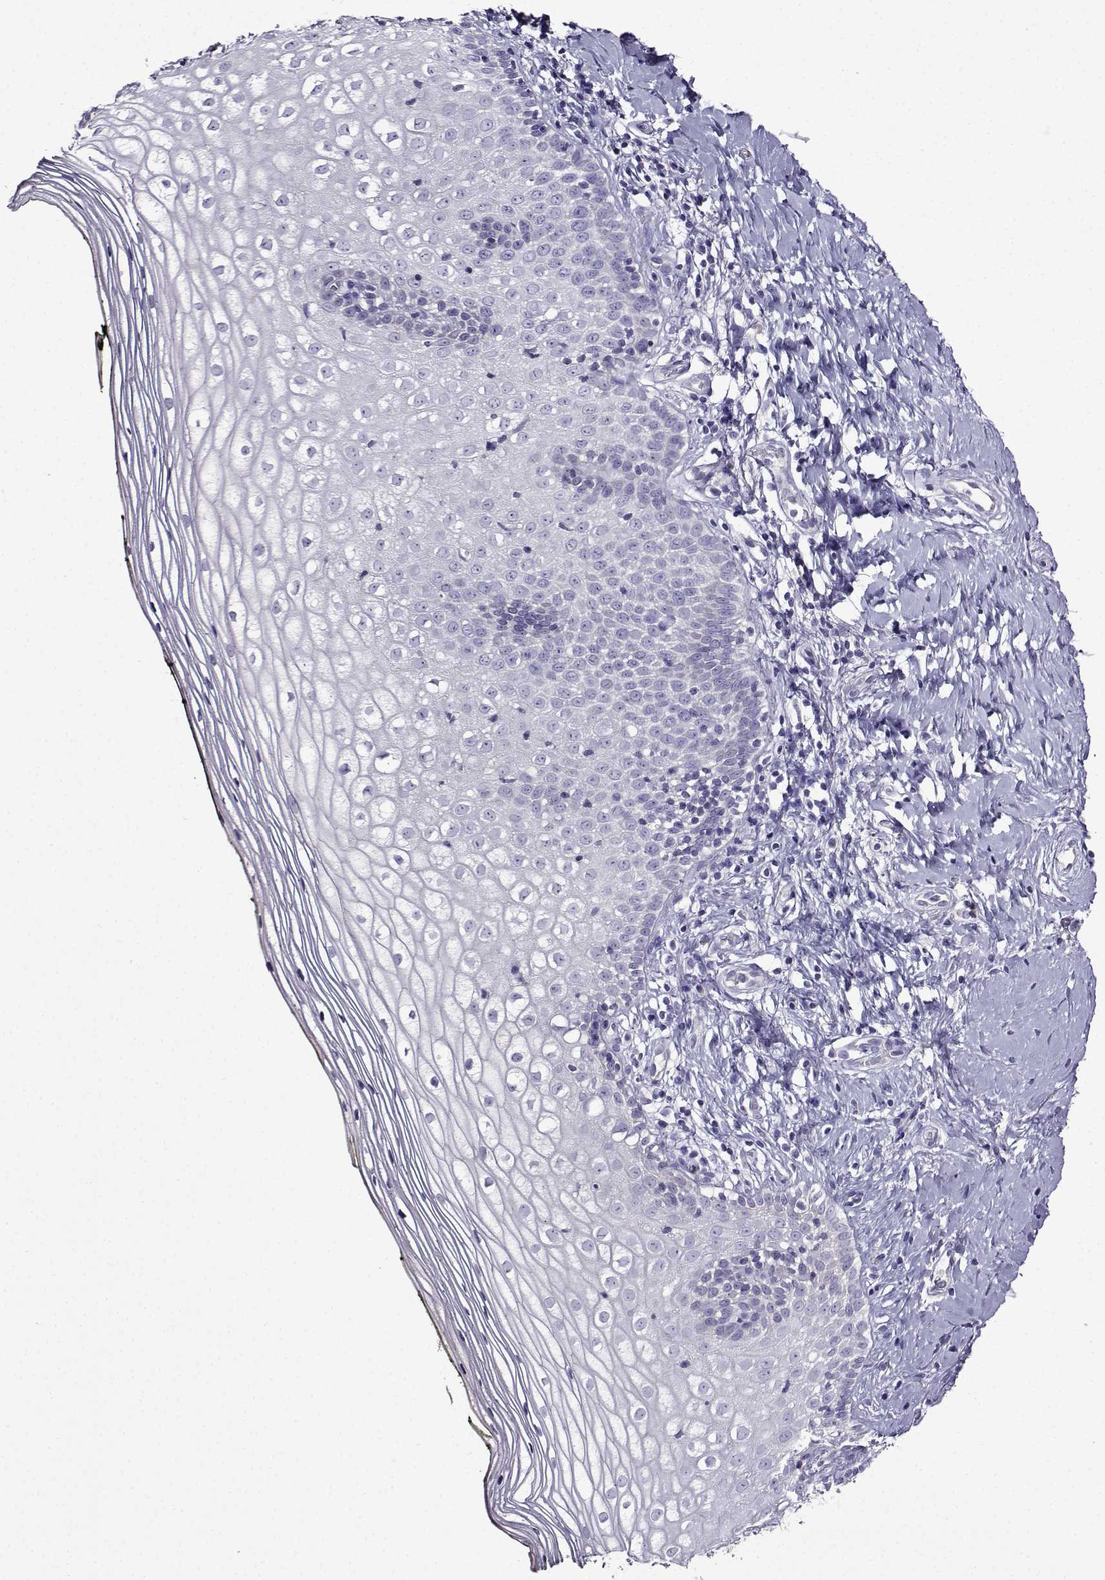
{"staining": {"intensity": "negative", "quantity": "none", "location": "none"}, "tissue": "vagina", "cell_type": "Squamous epithelial cells", "image_type": "normal", "snomed": [{"axis": "morphology", "description": "Normal tissue, NOS"}, {"axis": "topography", "description": "Vagina"}], "caption": "Immunohistochemistry image of normal vagina: human vagina stained with DAB (3,3'-diaminobenzidine) displays no significant protein staining in squamous epithelial cells.", "gene": "TMEM266", "patient": {"sex": "female", "age": 47}}